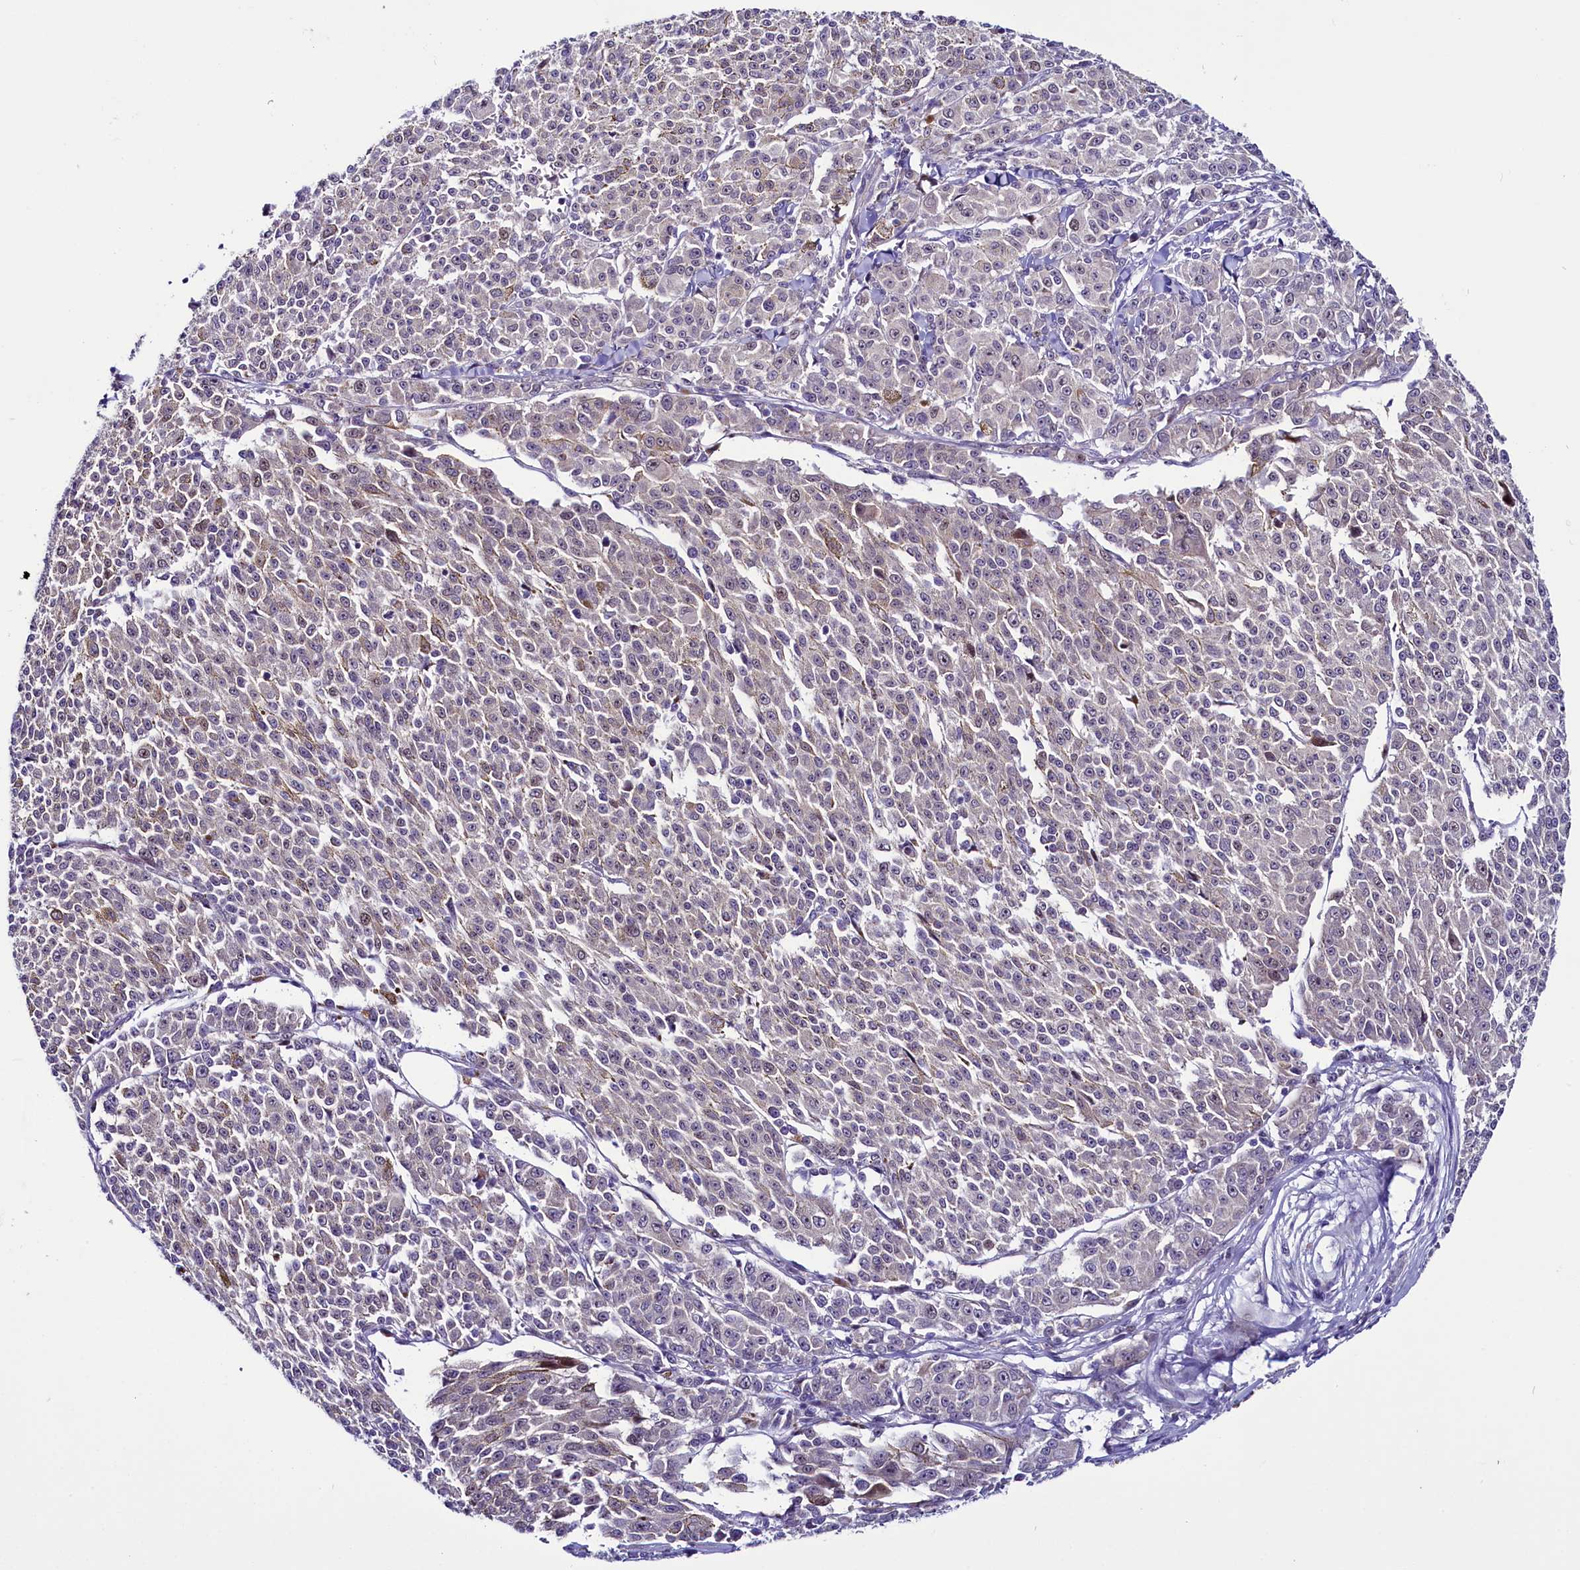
{"staining": {"intensity": "negative", "quantity": "none", "location": "none"}, "tissue": "melanoma", "cell_type": "Tumor cells", "image_type": "cancer", "snomed": [{"axis": "morphology", "description": "Malignant melanoma, NOS"}, {"axis": "topography", "description": "Skin"}], "caption": "Melanoma was stained to show a protein in brown. There is no significant positivity in tumor cells.", "gene": "CCDC106", "patient": {"sex": "female", "age": 52}}